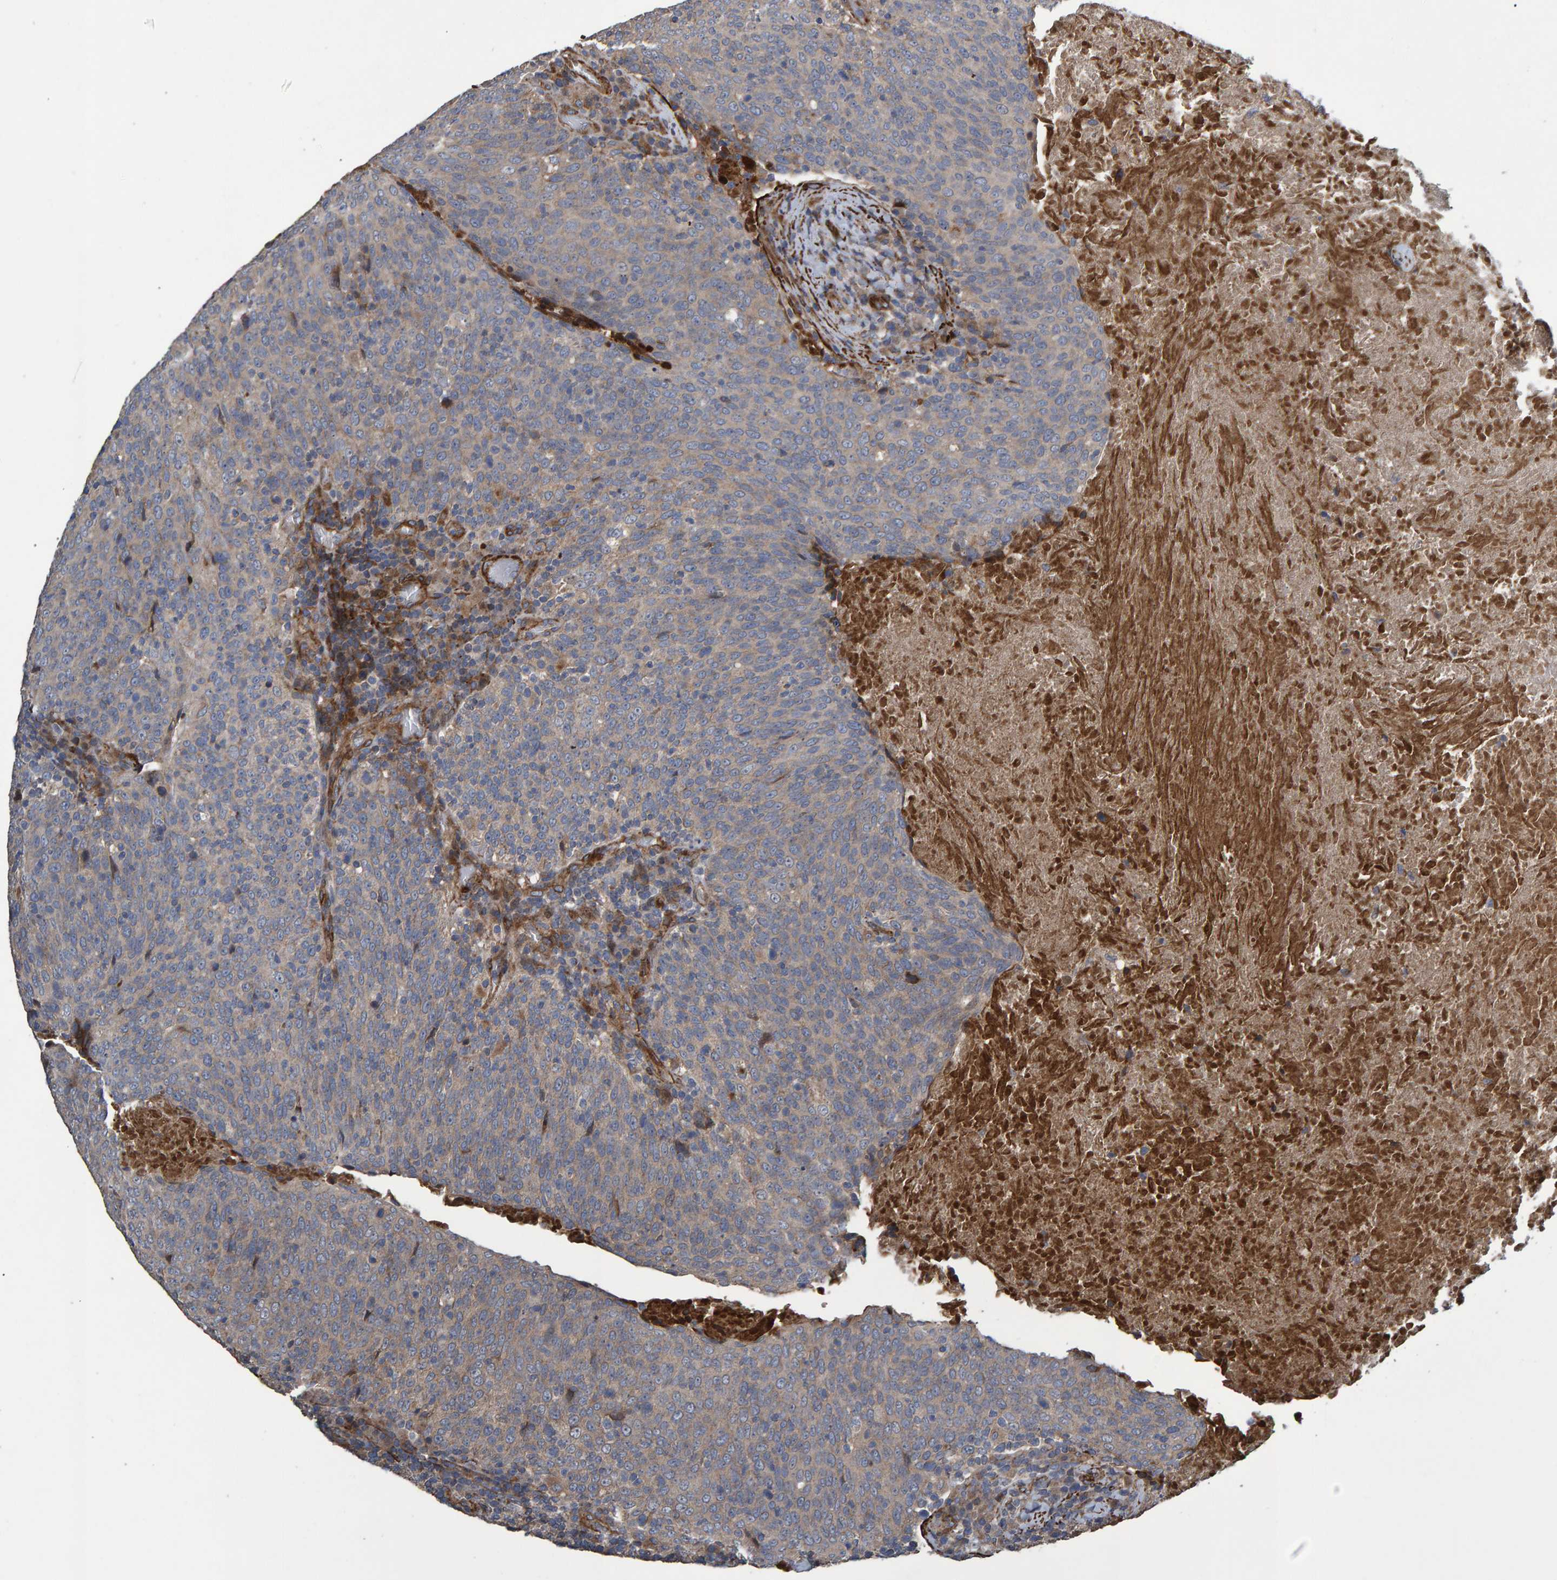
{"staining": {"intensity": "weak", "quantity": ">75%", "location": "cytoplasmic/membranous"}, "tissue": "head and neck cancer", "cell_type": "Tumor cells", "image_type": "cancer", "snomed": [{"axis": "morphology", "description": "Squamous cell carcinoma, NOS"}, {"axis": "morphology", "description": "Squamous cell carcinoma, metastatic, NOS"}, {"axis": "topography", "description": "Lymph node"}, {"axis": "topography", "description": "Head-Neck"}], "caption": "Head and neck cancer (metastatic squamous cell carcinoma) stained with a protein marker shows weak staining in tumor cells.", "gene": "SLIT2", "patient": {"sex": "male", "age": 62}}